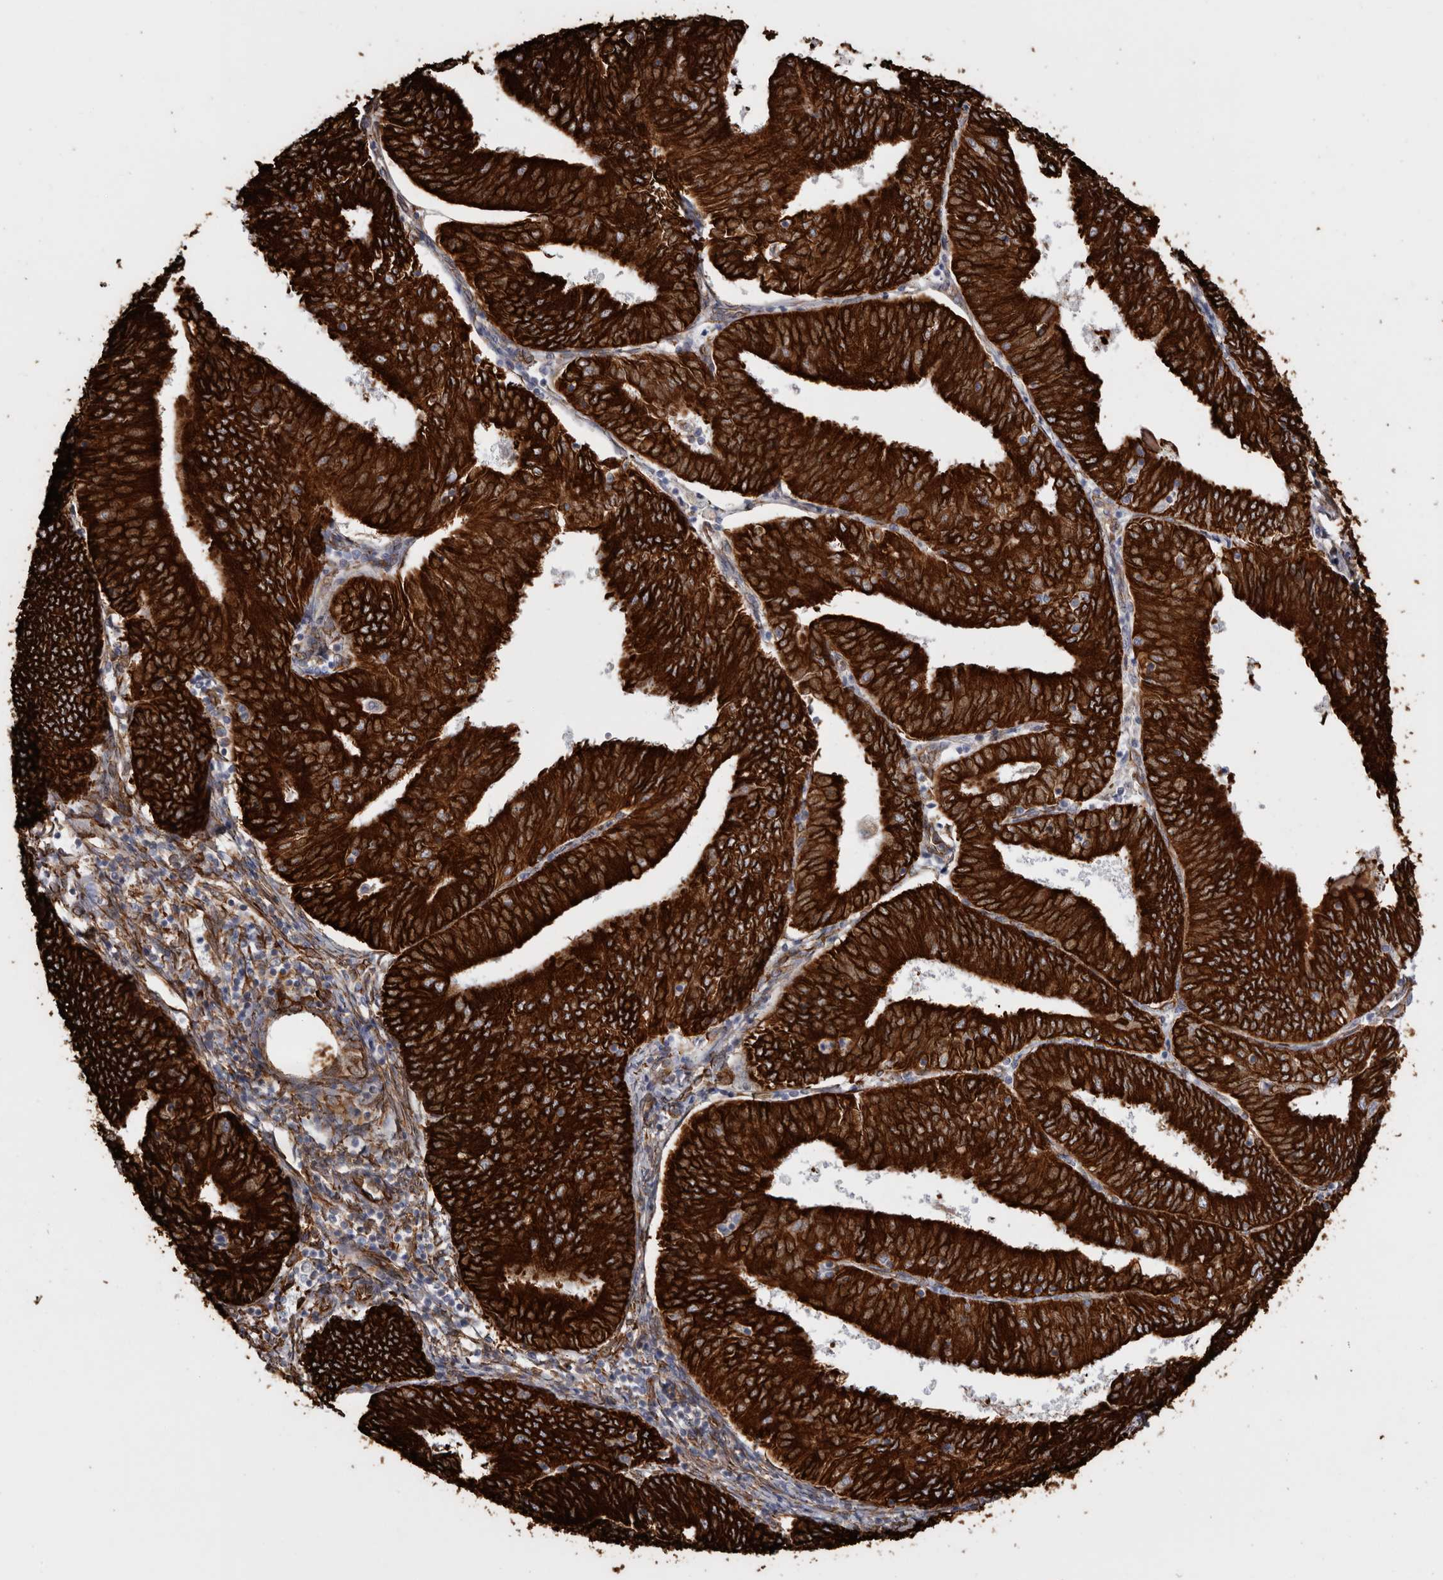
{"staining": {"intensity": "strong", "quantity": ">75%", "location": "cytoplasmic/membranous"}, "tissue": "endometrial cancer", "cell_type": "Tumor cells", "image_type": "cancer", "snomed": [{"axis": "morphology", "description": "Adenocarcinoma, NOS"}, {"axis": "topography", "description": "Endometrium"}], "caption": "The photomicrograph reveals immunohistochemical staining of endometrial adenocarcinoma. There is strong cytoplasmic/membranous positivity is present in about >75% of tumor cells. (DAB (3,3'-diaminobenzidine) IHC with brightfield microscopy, high magnification).", "gene": "SEMA3E", "patient": {"sex": "female", "age": 58}}